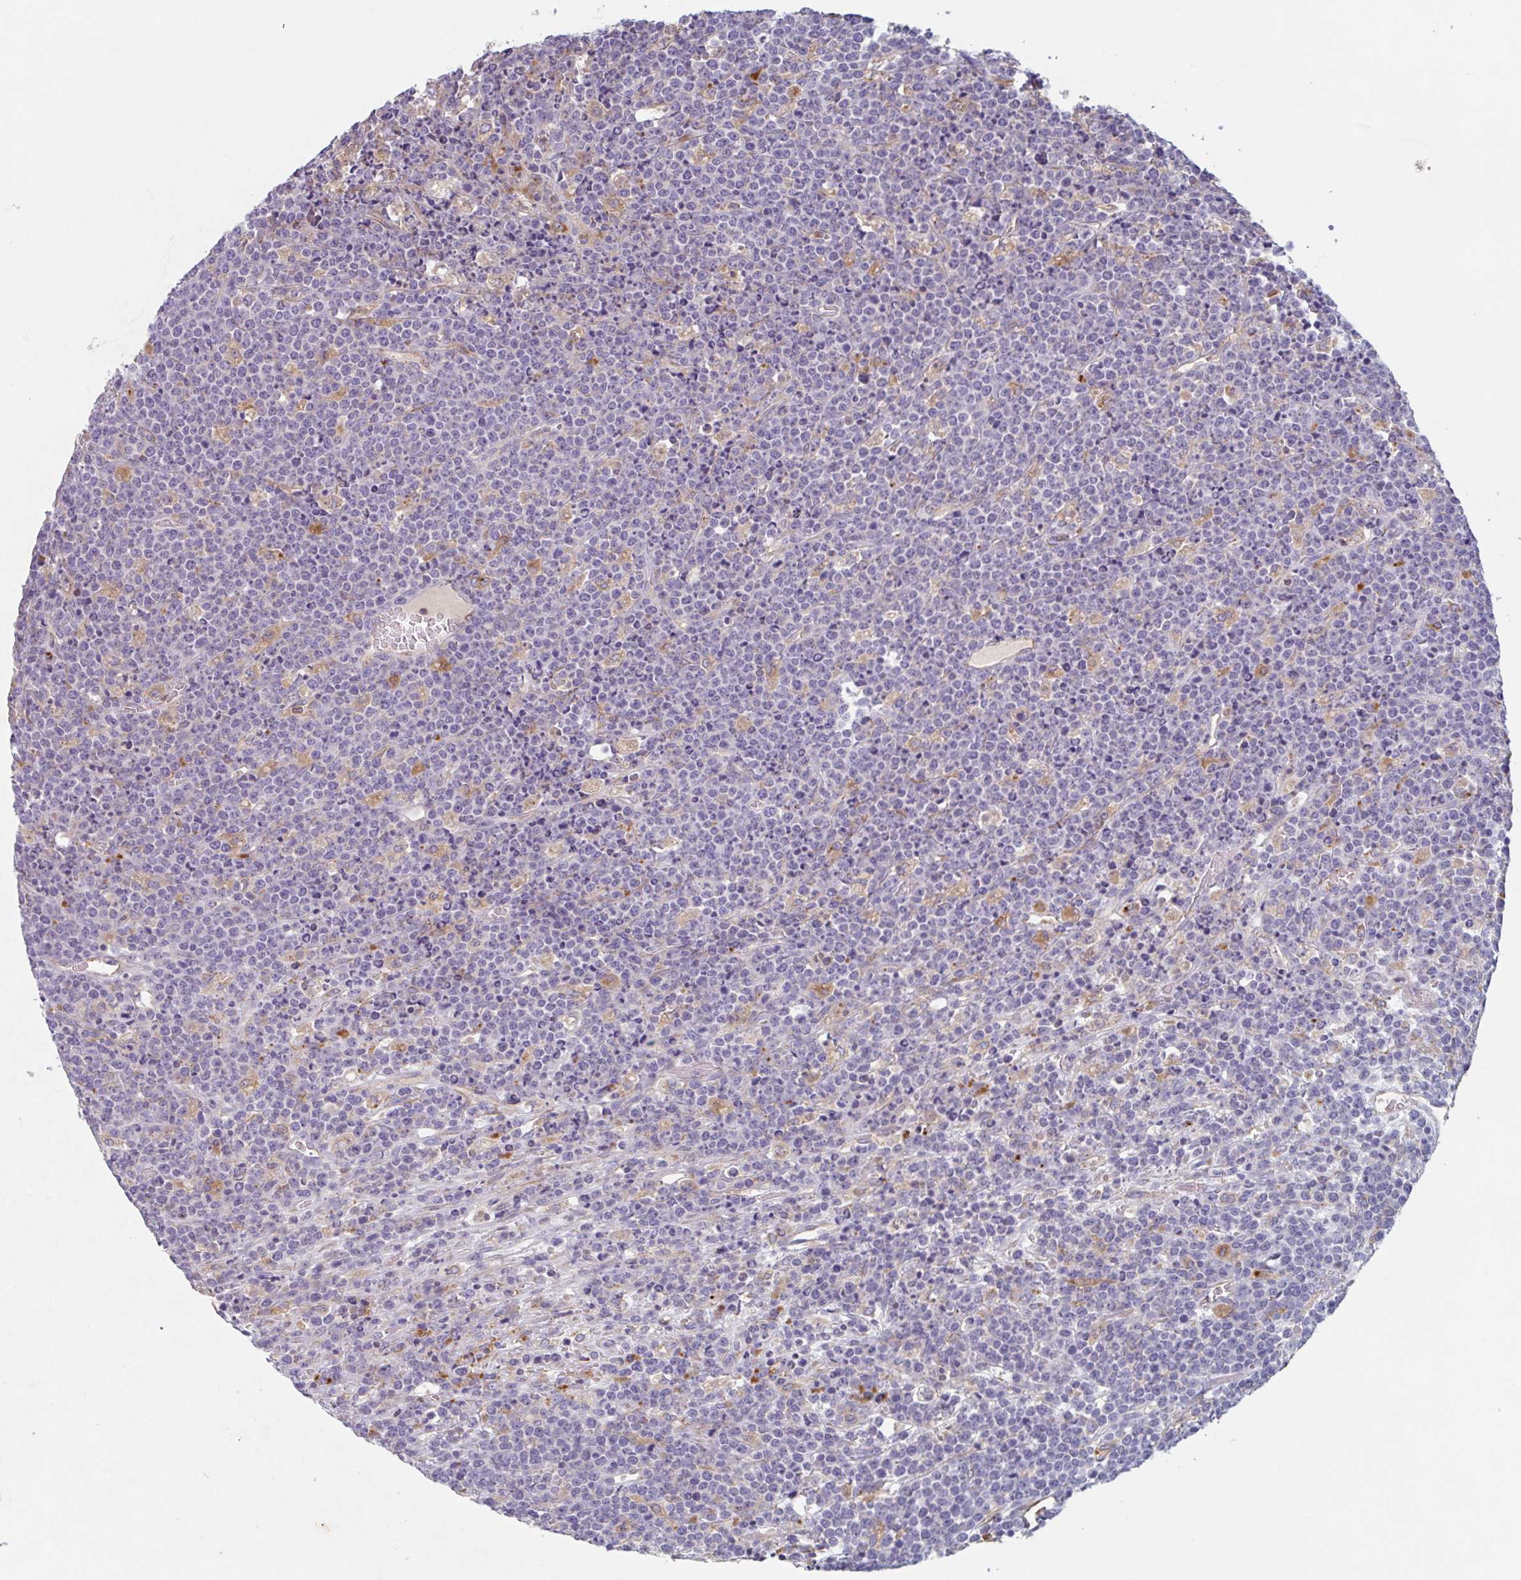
{"staining": {"intensity": "negative", "quantity": "none", "location": "none"}, "tissue": "lymphoma", "cell_type": "Tumor cells", "image_type": "cancer", "snomed": [{"axis": "morphology", "description": "Malignant lymphoma, non-Hodgkin's type, High grade"}, {"axis": "topography", "description": "Ovary"}], "caption": "High power microscopy micrograph of an immunohistochemistry (IHC) photomicrograph of lymphoma, revealing no significant expression in tumor cells. (DAB immunohistochemistry visualized using brightfield microscopy, high magnification).", "gene": "MANBA", "patient": {"sex": "female", "age": 56}}